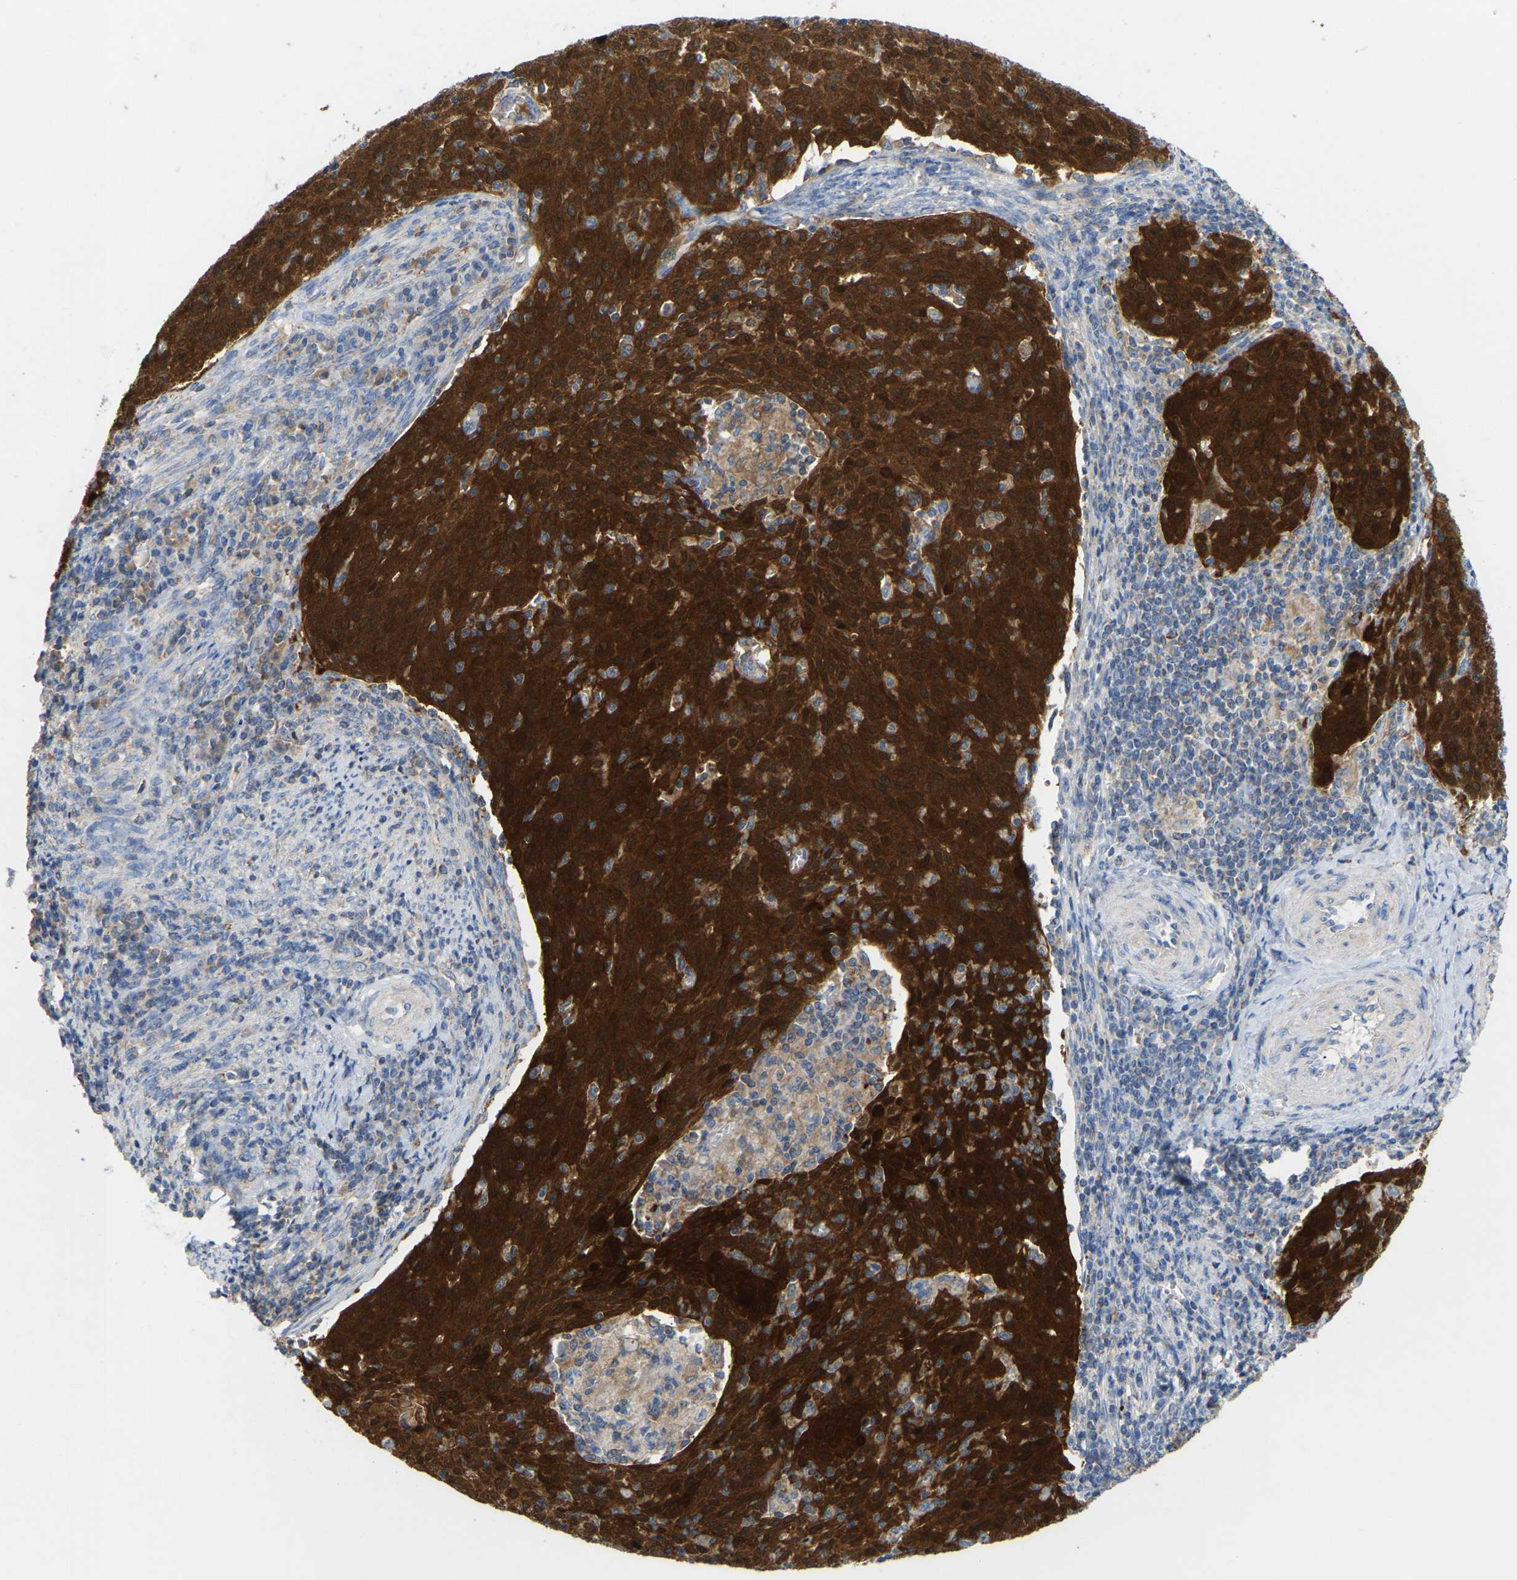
{"staining": {"intensity": "strong", "quantity": ">75%", "location": "cytoplasmic/membranous"}, "tissue": "cervical cancer", "cell_type": "Tumor cells", "image_type": "cancer", "snomed": [{"axis": "morphology", "description": "Squamous cell carcinoma, NOS"}, {"axis": "topography", "description": "Cervix"}], "caption": "Strong cytoplasmic/membranous staining for a protein is appreciated in approximately >75% of tumor cells of cervical squamous cell carcinoma using immunohistochemistry (IHC).", "gene": "SERPINB5", "patient": {"sex": "female", "age": 38}}